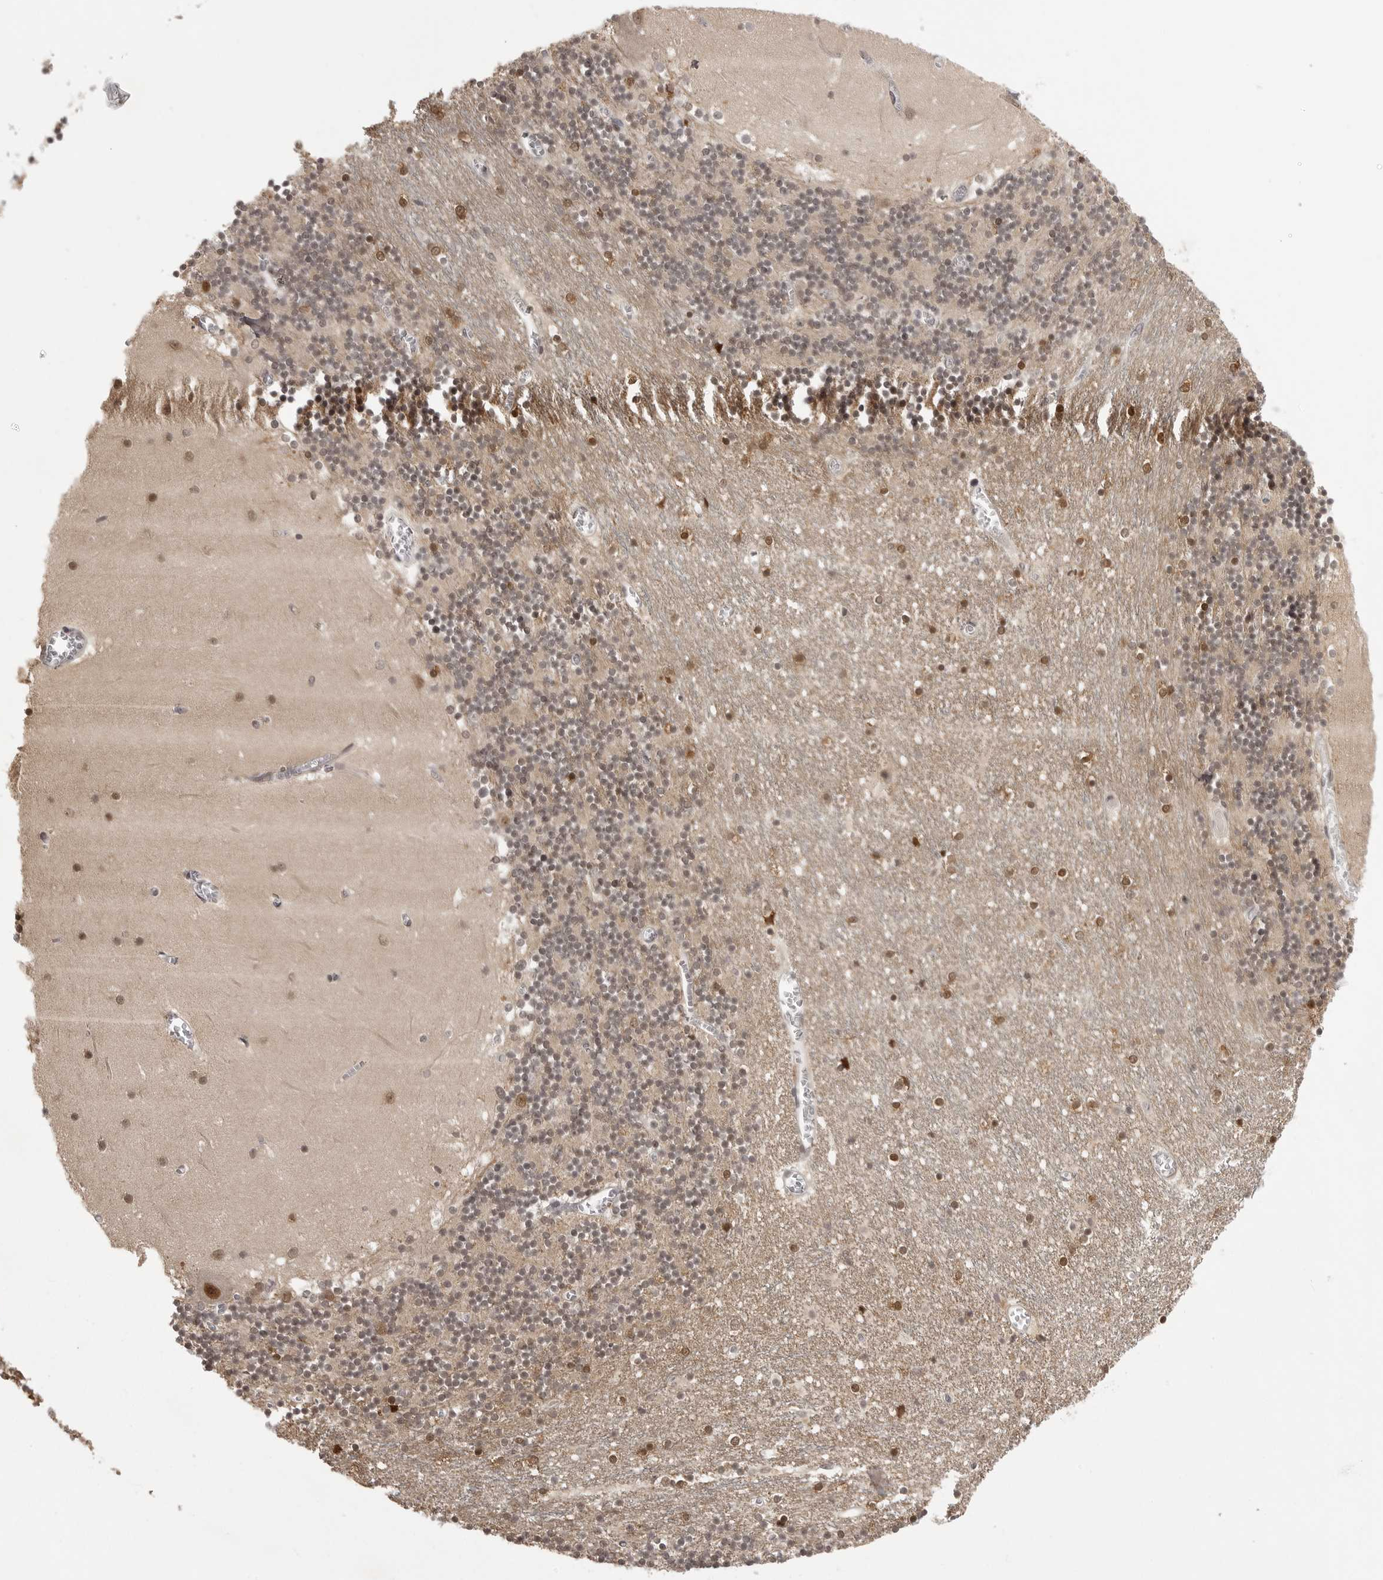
{"staining": {"intensity": "moderate", "quantity": ">75%", "location": "cytoplasmic/membranous,nuclear"}, "tissue": "cerebellum", "cell_type": "Cells in granular layer", "image_type": "normal", "snomed": [{"axis": "morphology", "description": "Normal tissue, NOS"}, {"axis": "topography", "description": "Cerebellum"}], "caption": "This micrograph exhibits IHC staining of benign cerebellum, with medium moderate cytoplasmic/membranous,nuclear expression in approximately >75% of cells in granular layer.", "gene": "PEG3", "patient": {"sex": "female", "age": 28}}